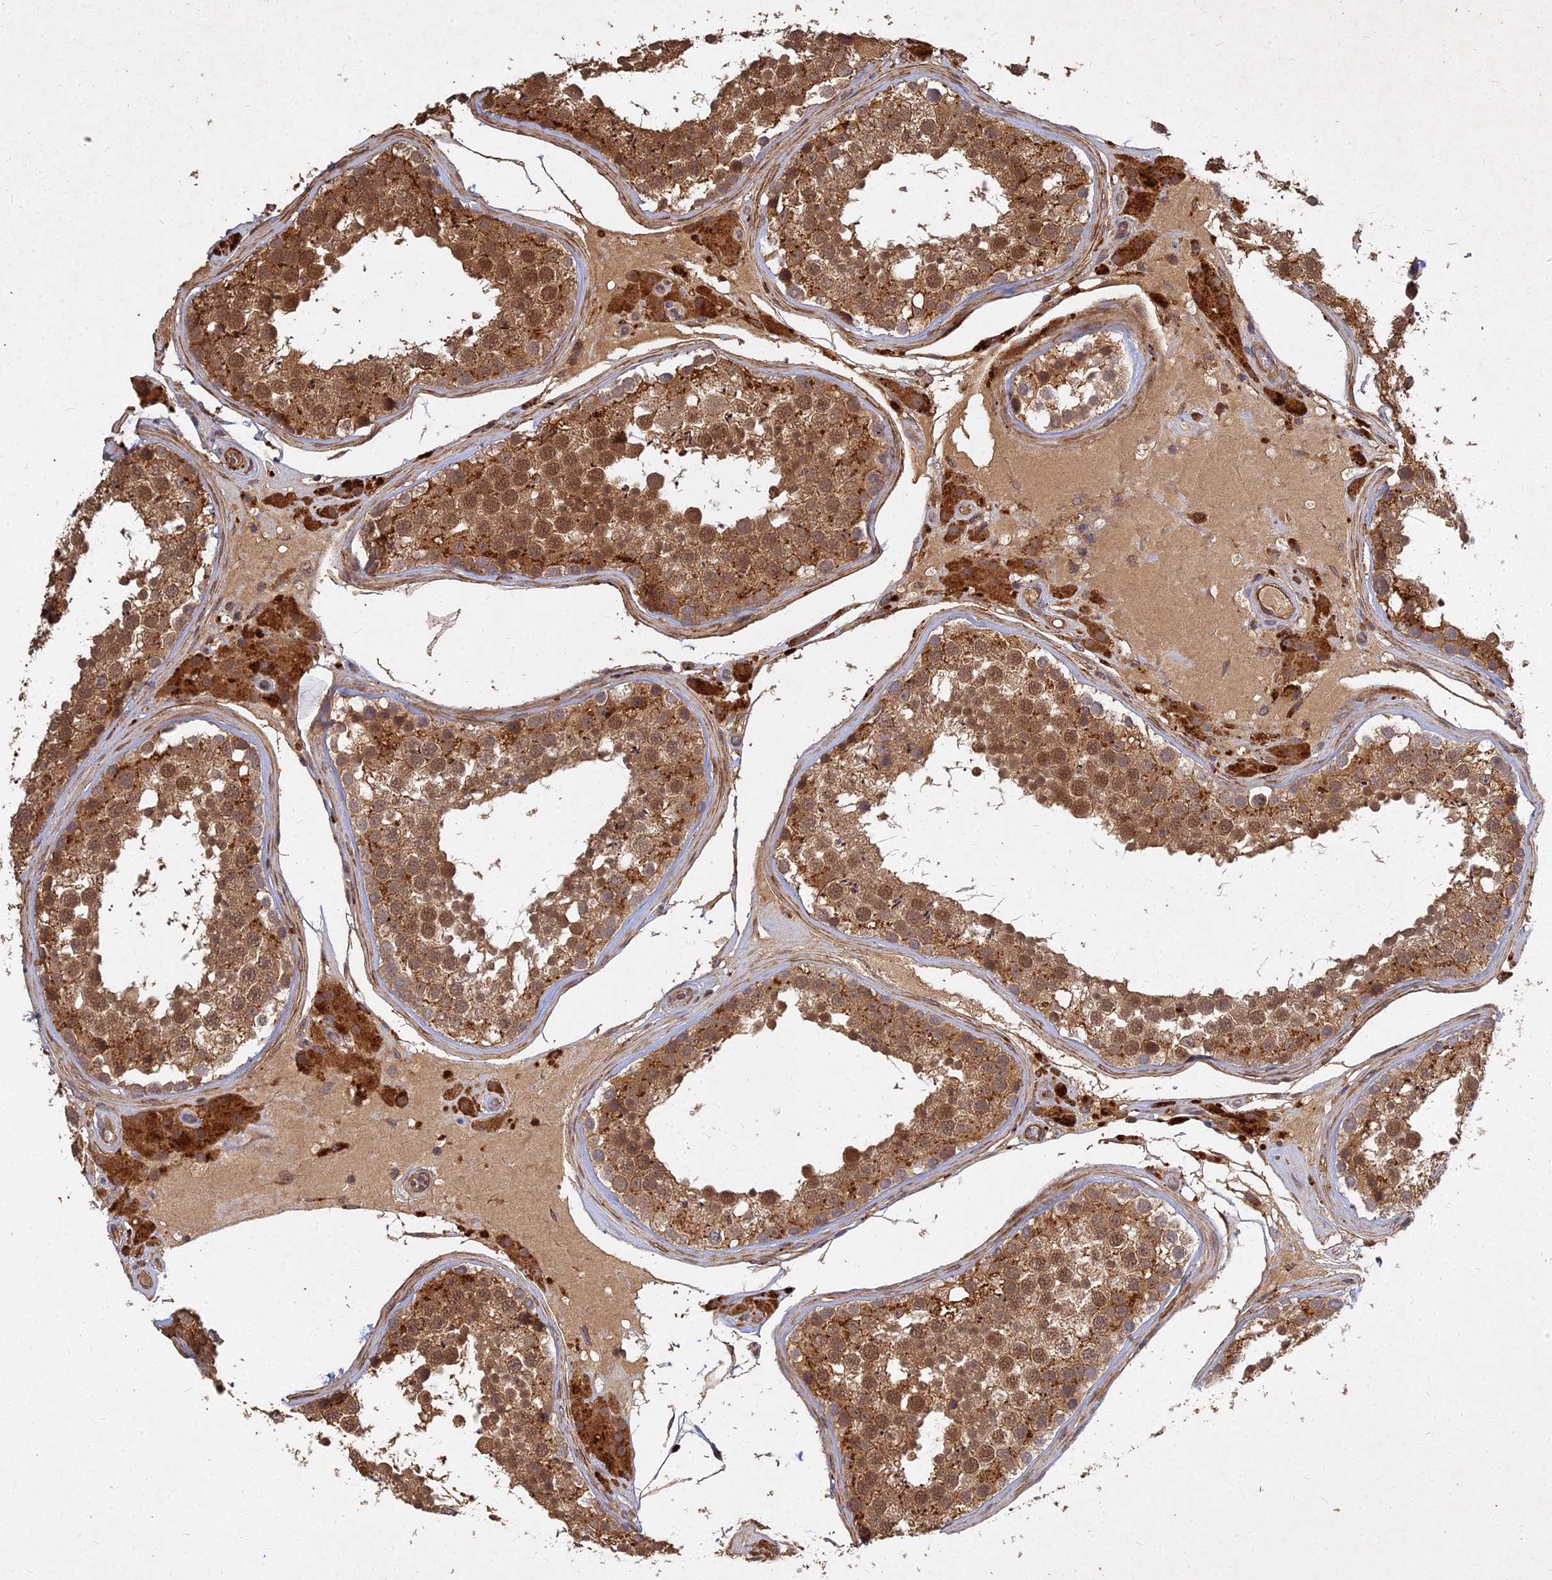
{"staining": {"intensity": "strong", "quantity": ">75%", "location": "cytoplasmic/membranous,nuclear"}, "tissue": "testis", "cell_type": "Cells in seminiferous ducts", "image_type": "normal", "snomed": [{"axis": "morphology", "description": "Normal tissue, NOS"}, {"axis": "topography", "description": "Testis"}], "caption": "This histopathology image shows unremarkable testis stained with immunohistochemistry (IHC) to label a protein in brown. The cytoplasmic/membranous,nuclear of cells in seminiferous ducts show strong positivity for the protein. Nuclei are counter-stained blue.", "gene": "UBE2W", "patient": {"sex": "male", "age": 46}}